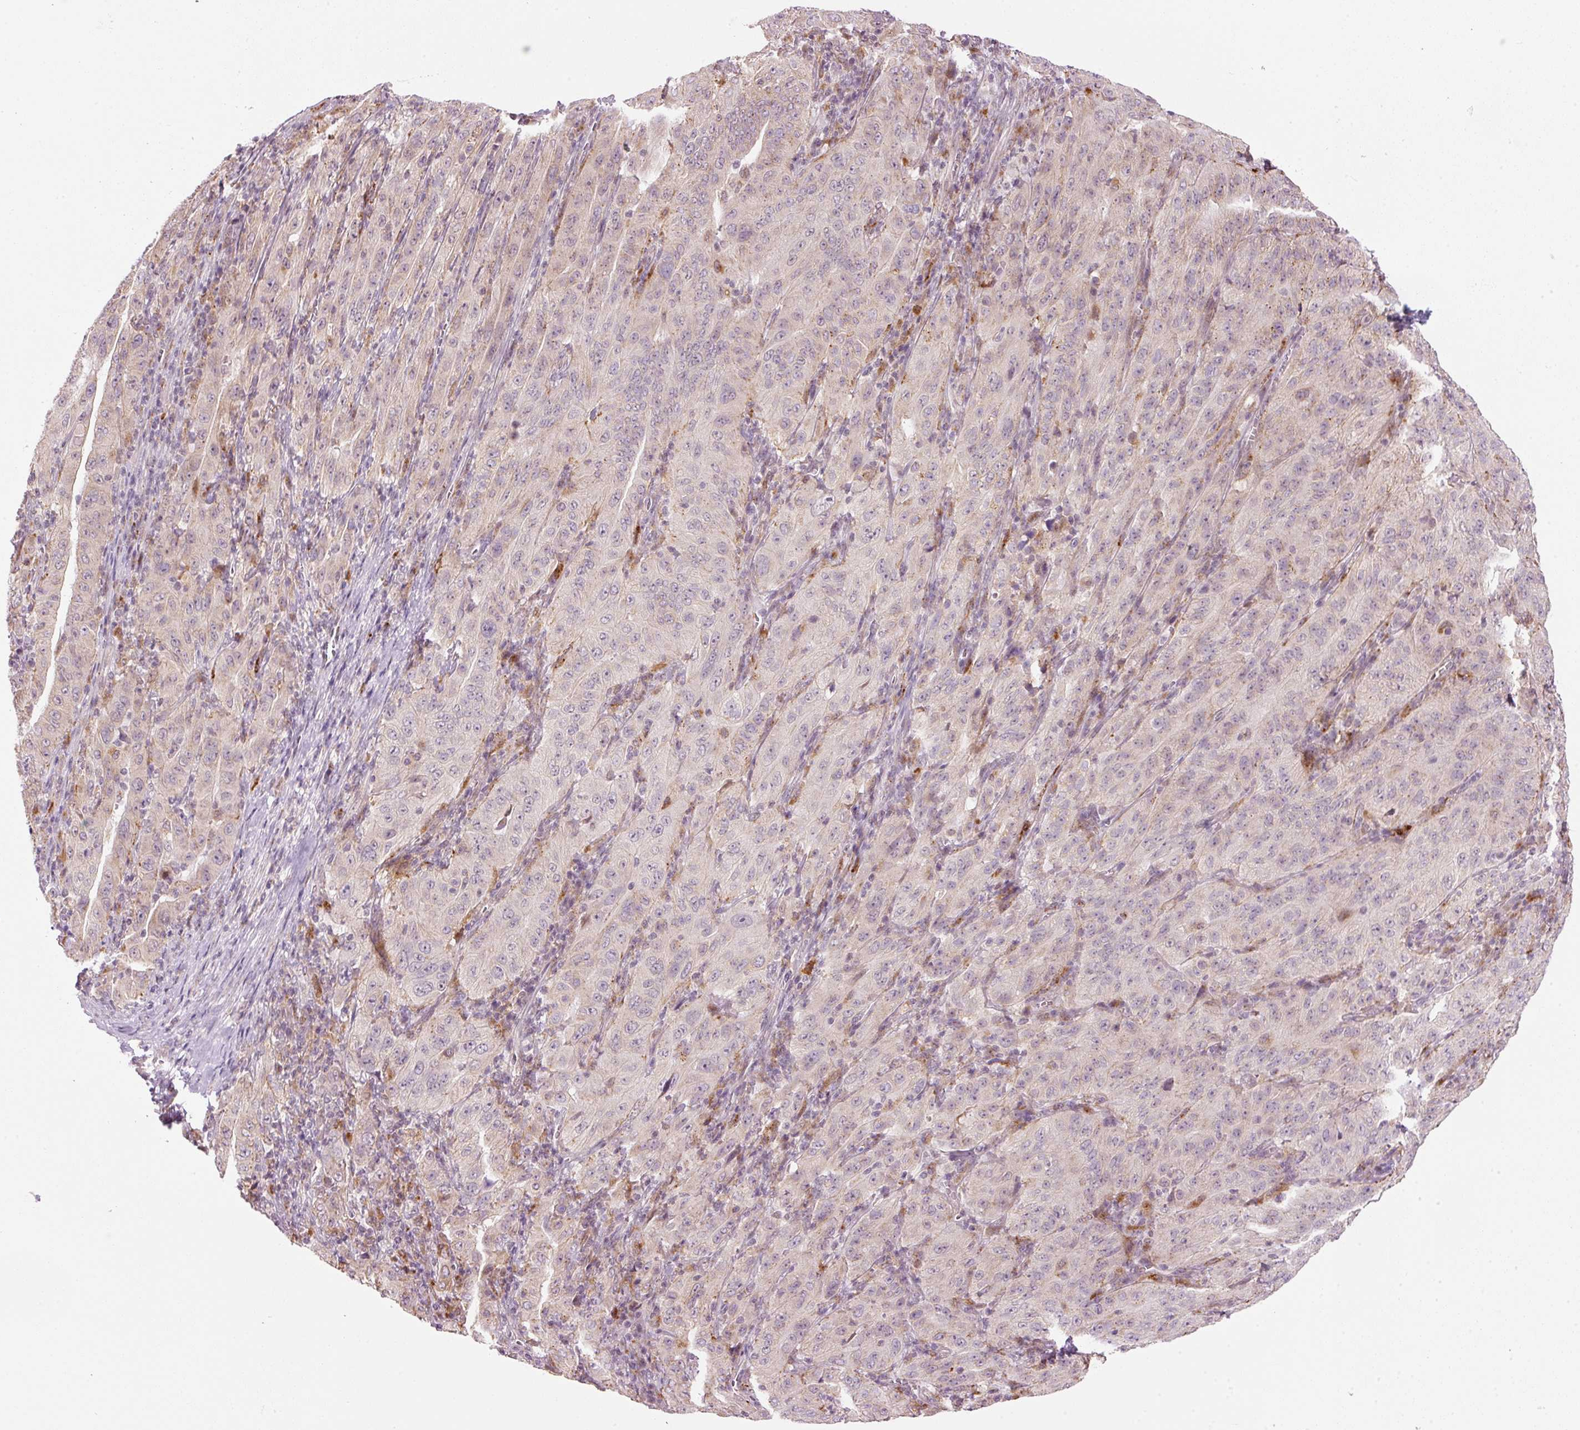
{"staining": {"intensity": "negative", "quantity": "none", "location": "none"}, "tissue": "pancreatic cancer", "cell_type": "Tumor cells", "image_type": "cancer", "snomed": [{"axis": "morphology", "description": "Adenocarcinoma, NOS"}, {"axis": "topography", "description": "Pancreas"}], "caption": "Immunohistochemistry of pancreatic adenocarcinoma reveals no positivity in tumor cells.", "gene": "ZNF639", "patient": {"sex": "male", "age": 63}}